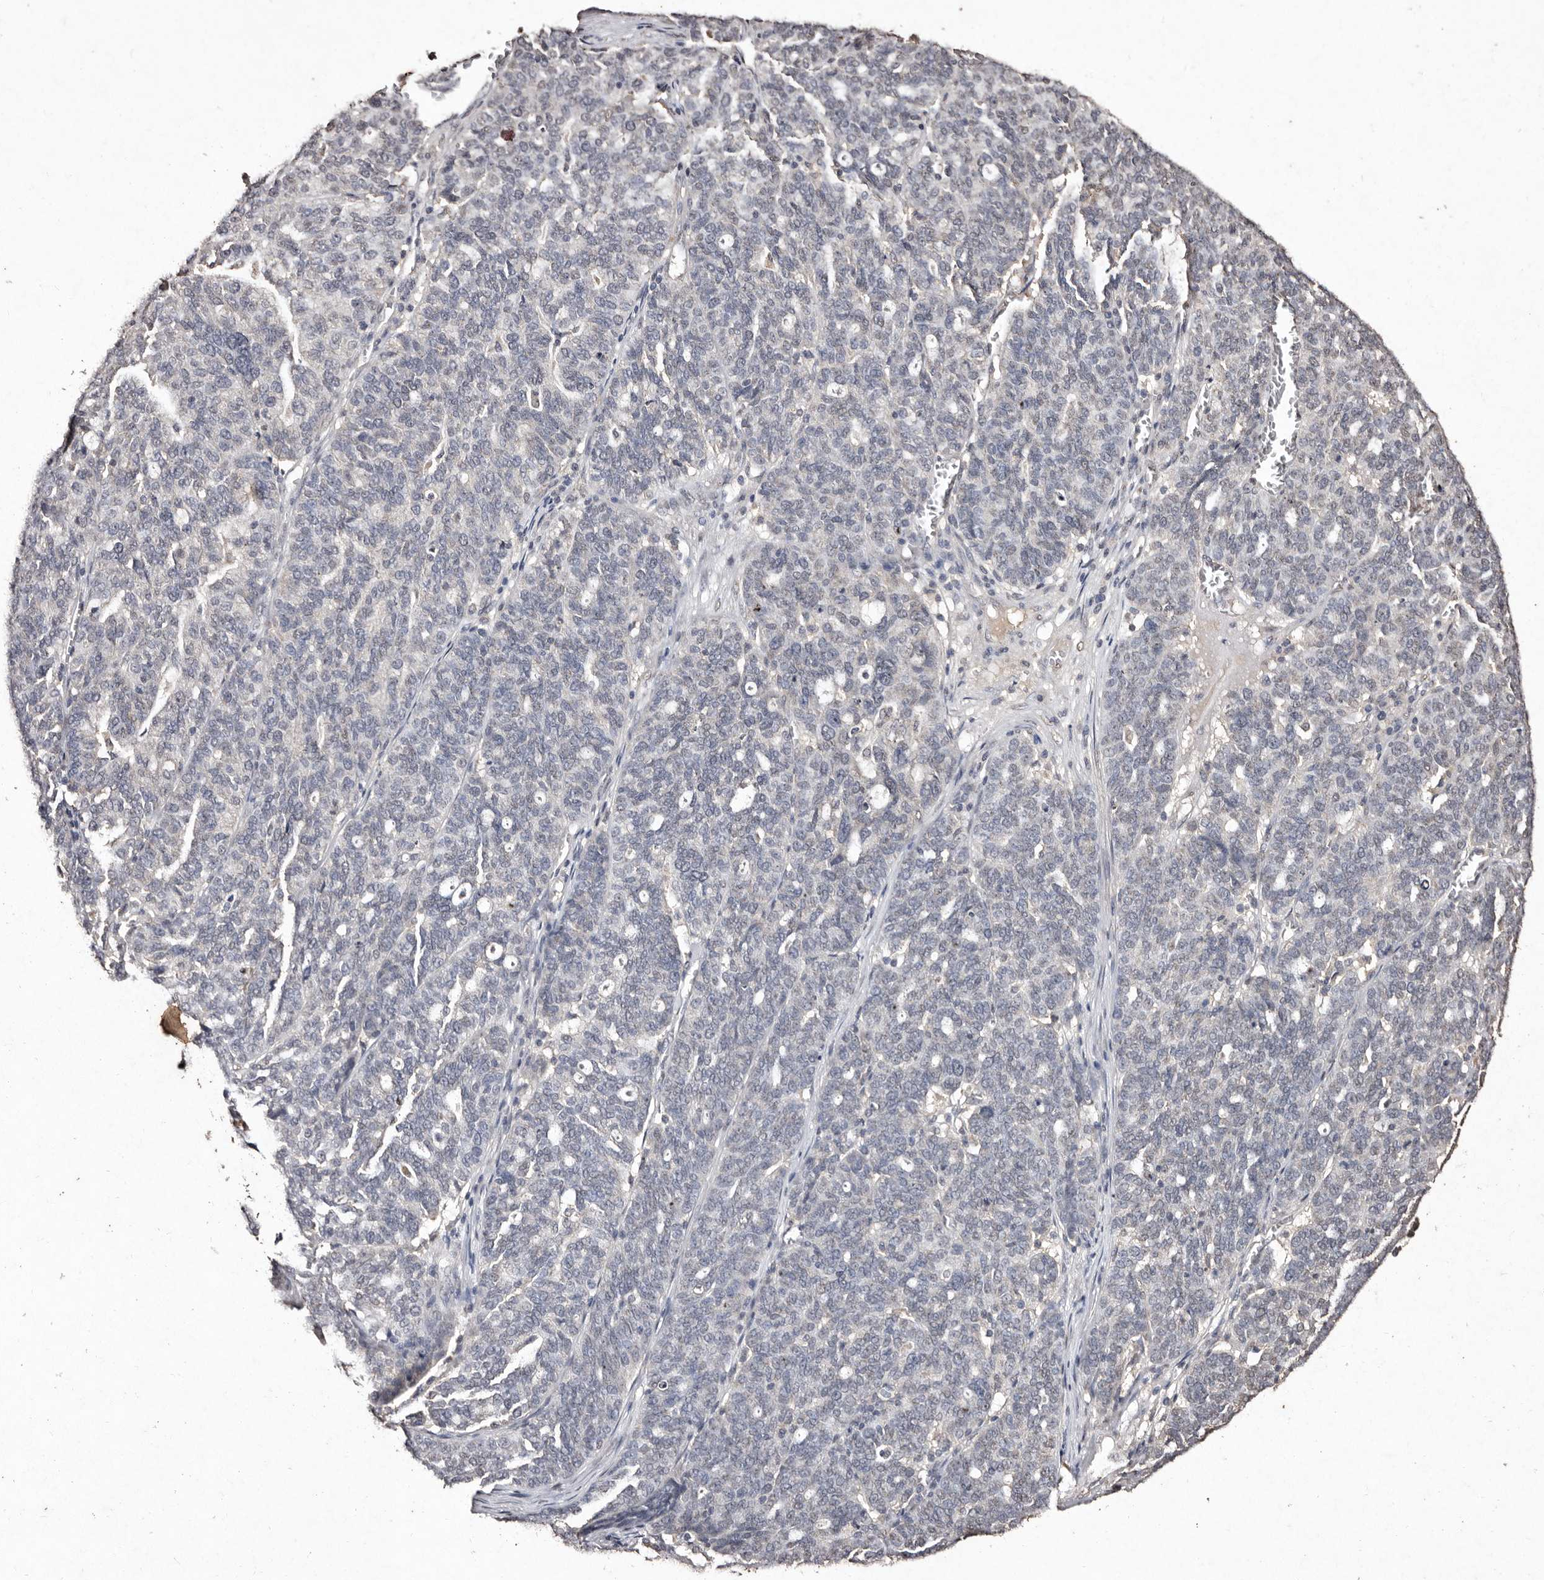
{"staining": {"intensity": "negative", "quantity": "none", "location": "none"}, "tissue": "ovarian cancer", "cell_type": "Tumor cells", "image_type": "cancer", "snomed": [{"axis": "morphology", "description": "Cystadenocarcinoma, serous, NOS"}, {"axis": "topography", "description": "Ovary"}], "caption": "A photomicrograph of human ovarian cancer is negative for staining in tumor cells.", "gene": "ERBB4", "patient": {"sex": "female", "age": 59}}